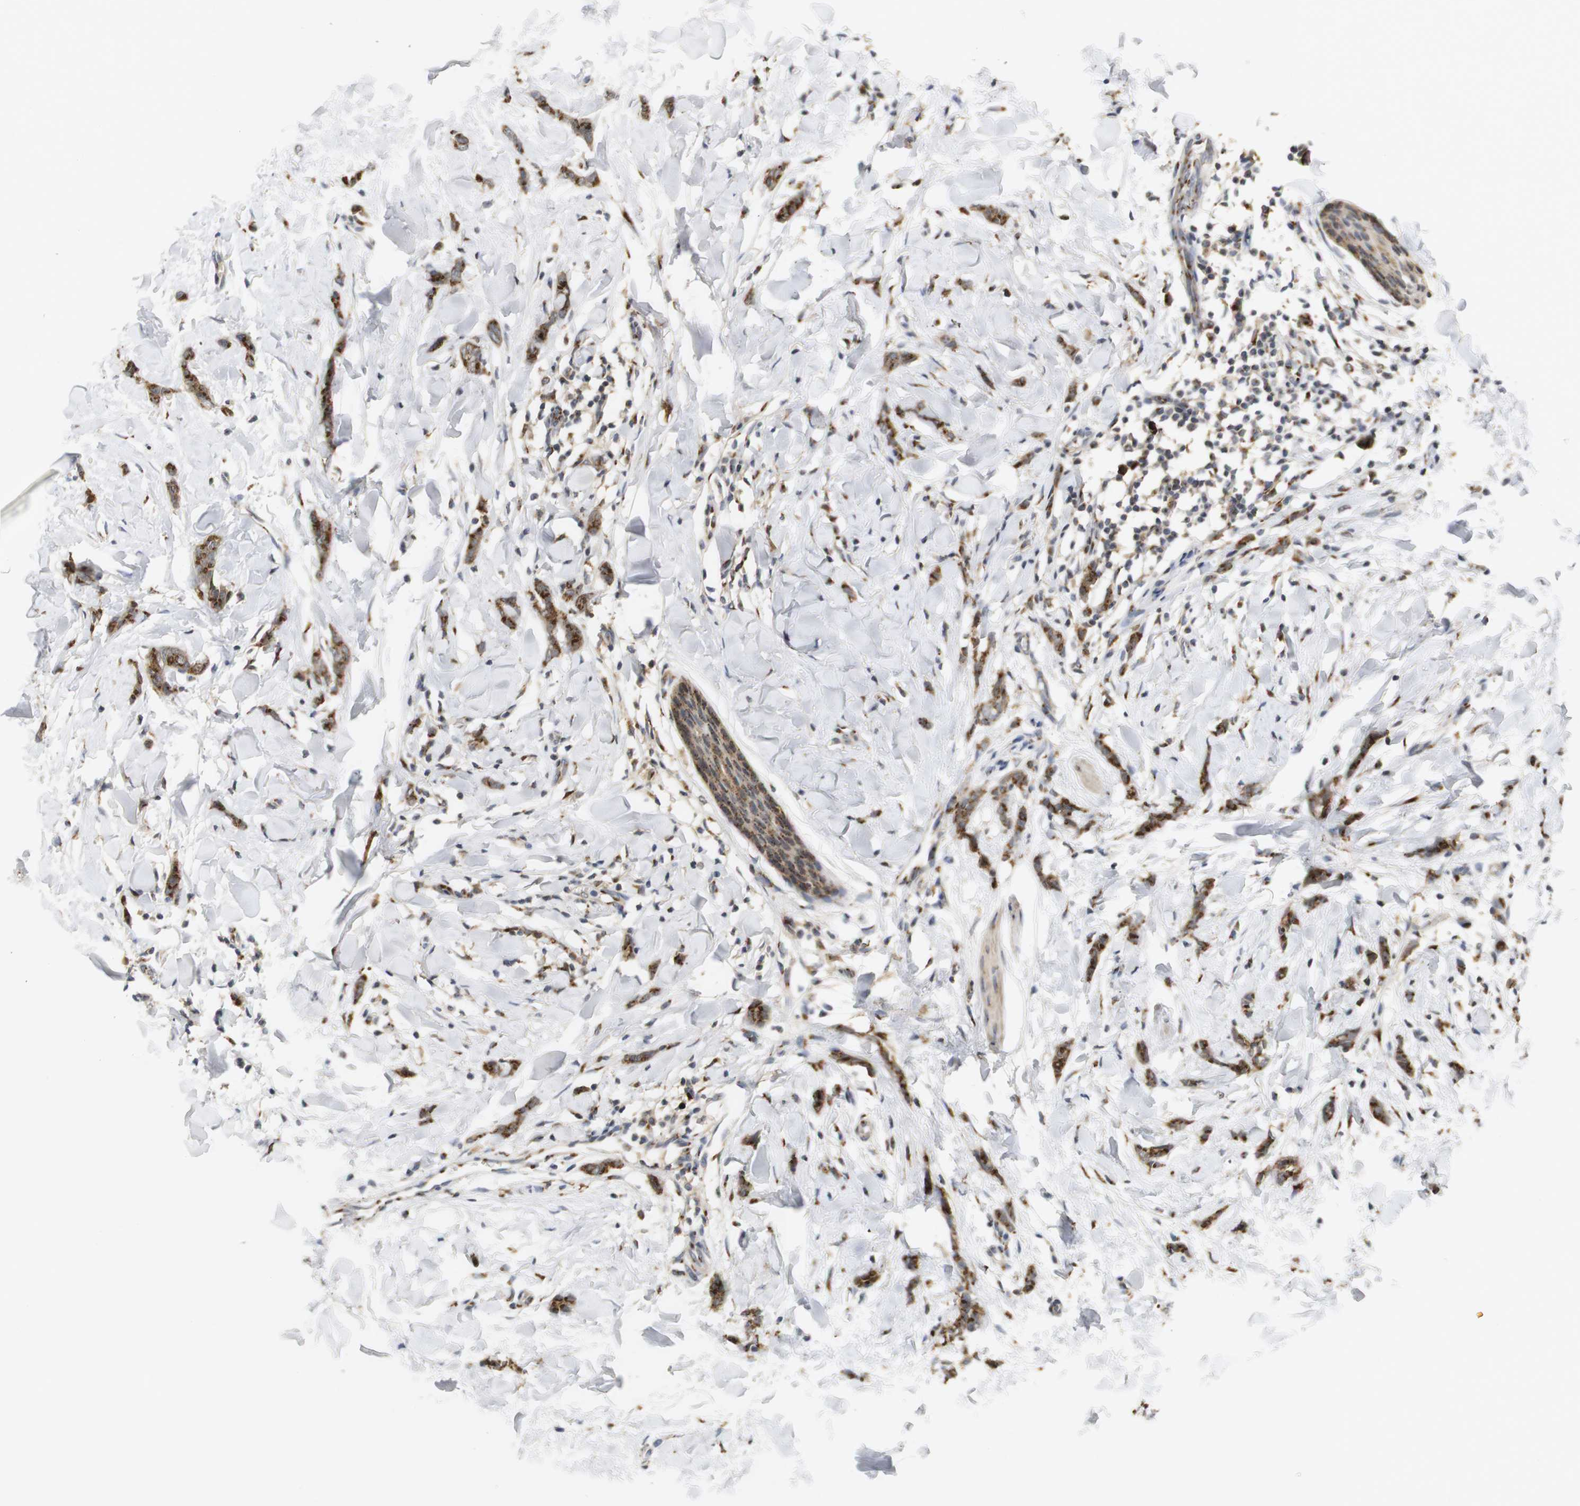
{"staining": {"intensity": "moderate", "quantity": ">75%", "location": "cytoplasmic/membranous"}, "tissue": "breast cancer", "cell_type": "Tumor cells", "image_type": "cancer", "snomed": [{"axis": "morphology", "description": "Lobular carcinoma"}, {"axis": "topography", "description": "Skin"}, {"axis": "topography", "description": "Breast"}], "caption": "Immunohistochemical staining of human breast lobular carcinoma shows medium levels of moderate cytoplasmic/membranous expression in about >75% of tumor cells.", "gene": "ZFPL1", "patient": {"sex": "female", "age": 46}}